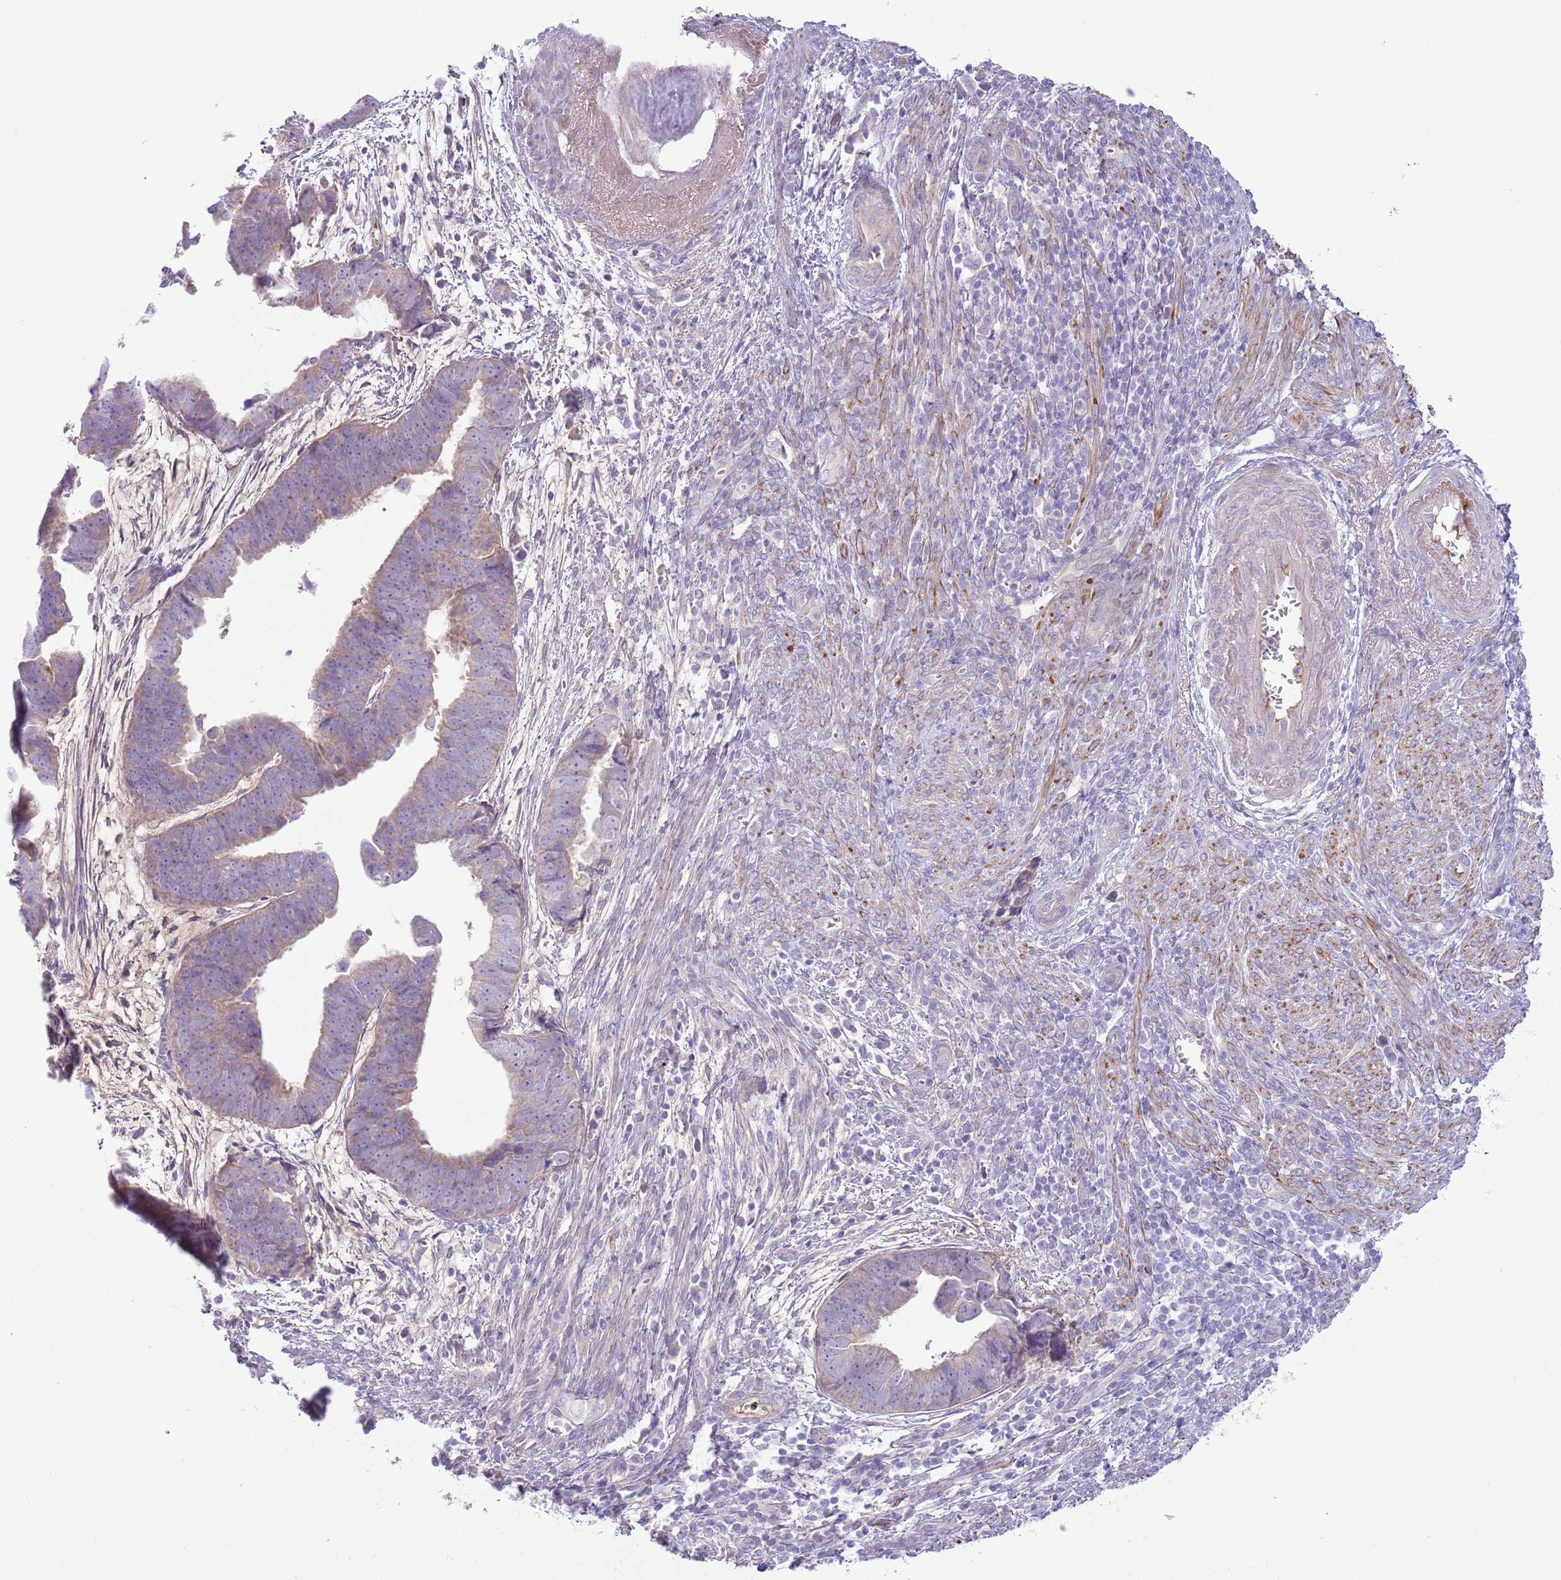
{"staining": {"intensity": "negative", "quantity": "none", "location": "none"}, "tissue": "endometrial cancer", "cell_type": "Tumor cells", "image_type": "cancer", "snomed": [{"axis": "morphology", "description": "Adenocarcinoma, NOS"}, {"axis": "topography", "description": "Endometrium"}], "caption": "Immunohistochemical staining of human endometrial cancer (adenocarcinoma) exhibits no significant expression in tumor cells. Brightfield microscopy of IHC stained with DAB (brown) and hematoxylin (blue), captured at high magnification.", "gene": "CFH", "patient": {"sex": "female", "age": 75}}